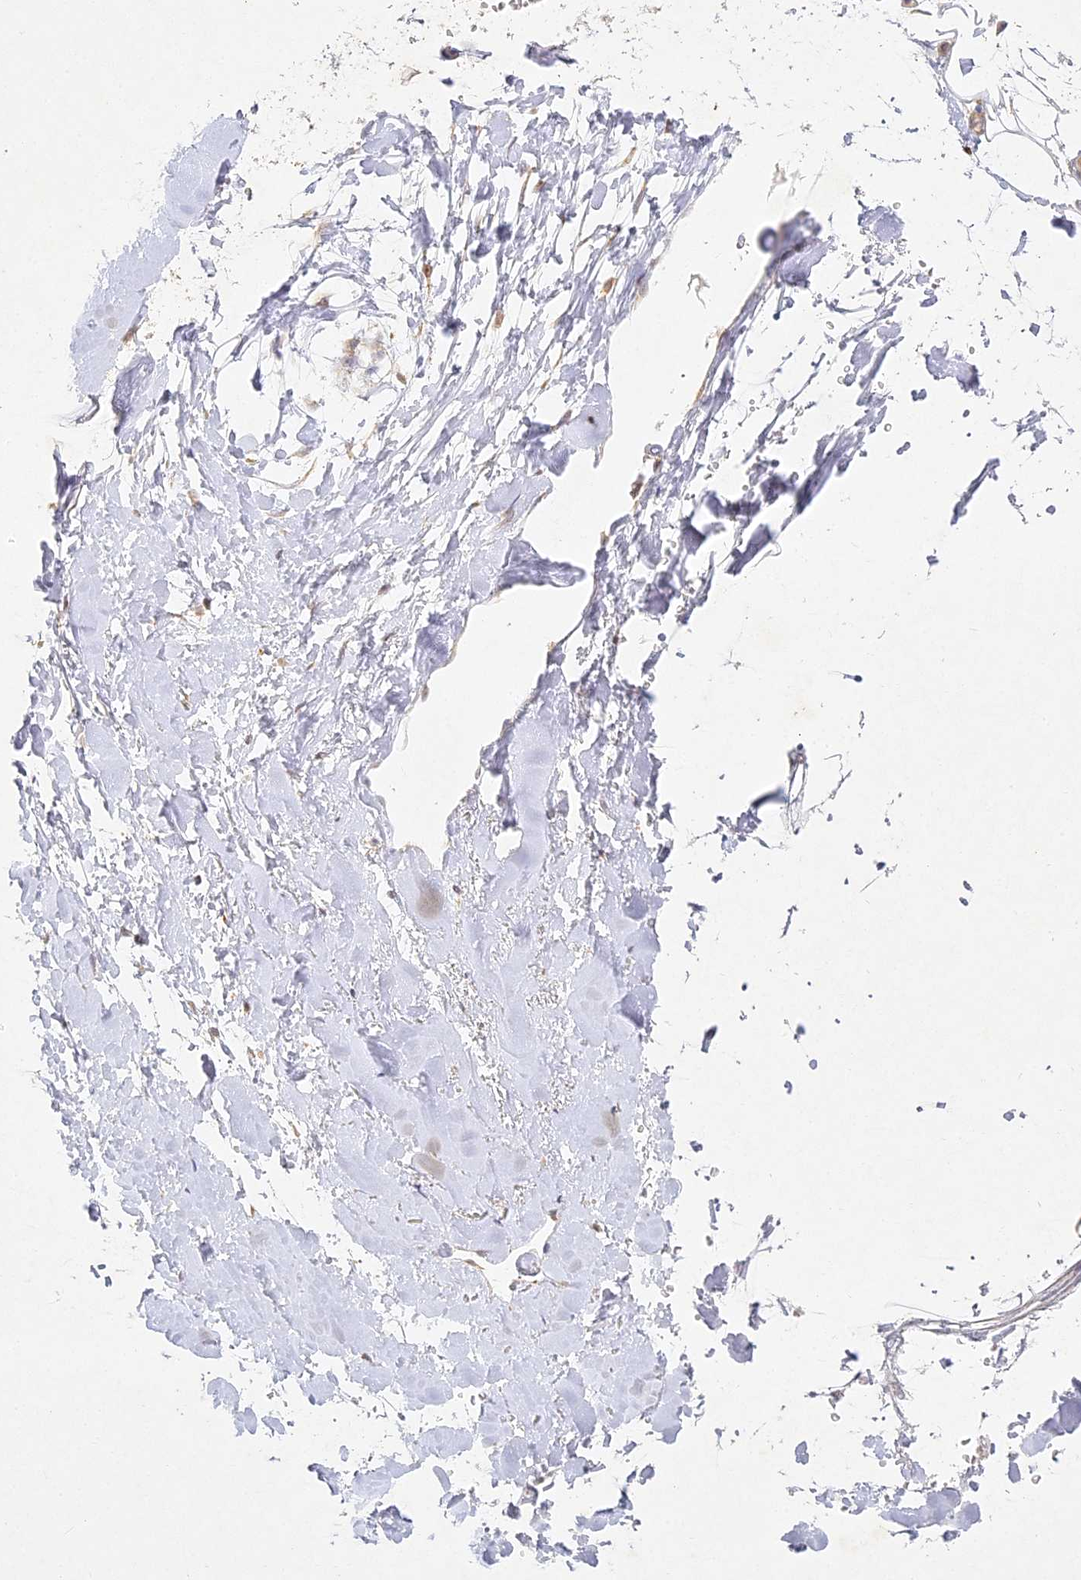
{"staining": {"intensity": "negative", "quantity": "none", "location": "none"}, "tissue": "adipose tissue", "cell_type": "Adipocytes", "image_type": "normal", "snomed": [{"axis": "morphology", "description": "Normal tissue, NOS"}, {"axis": "topography", "description": "Breast"}], "caption": "Protein analysis of unremarkable adipose tissue reveals no significant positivity in adipocytes.", "gene": "SLC30A5", "patient": {"sex": "female", "age": 26}}